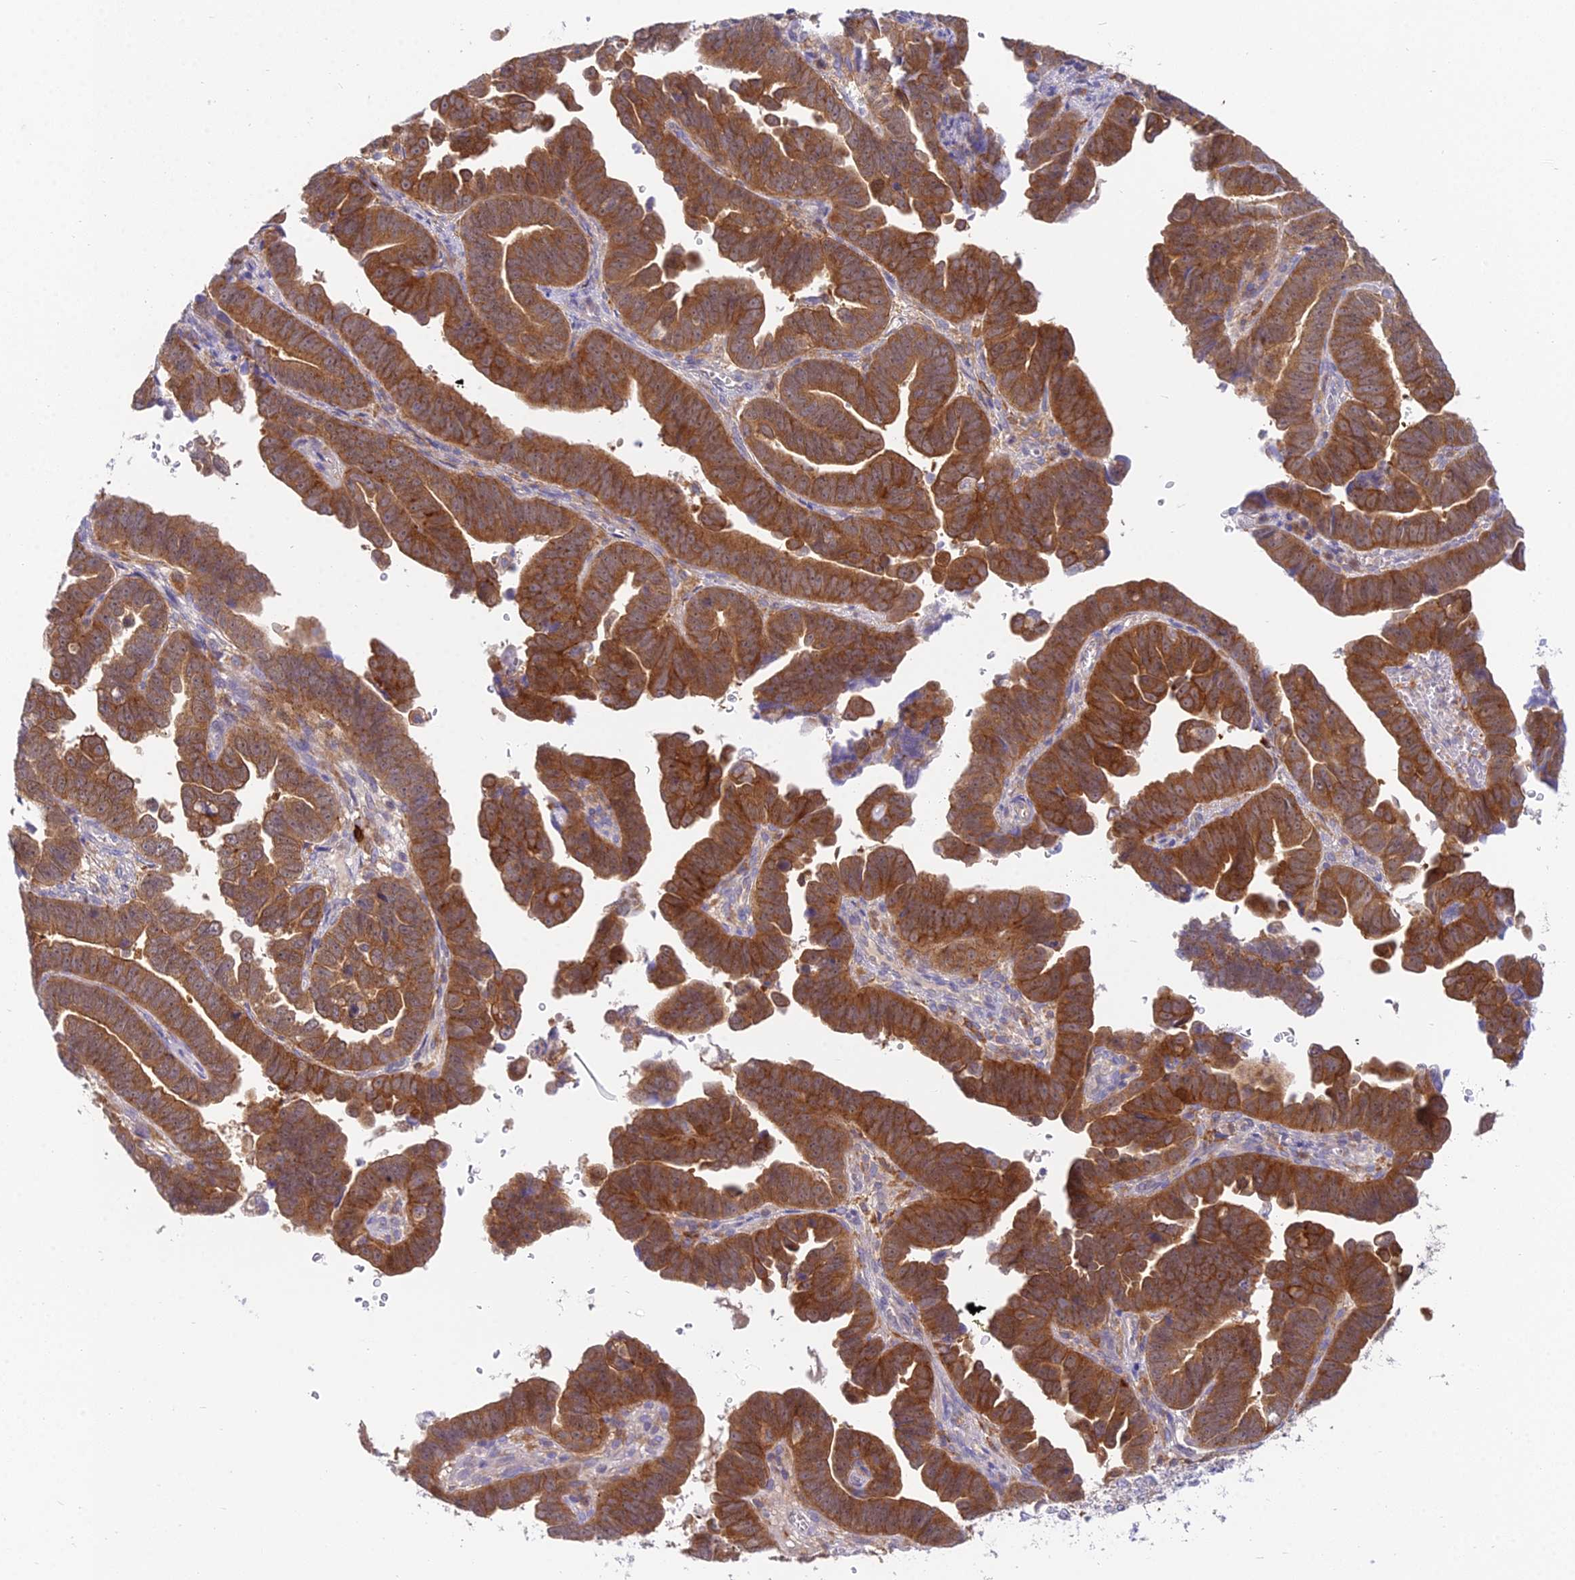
{"staining": {"intensity": "moderate", "quantity": ">75%", "location": "cytoplasmic/membranous"}, "tissue": "endometrial cancer", "cell_type": "Tumor cells", "image_type": "cancer", "snomed": [{"axis": "morphology", "description": "Adenocarcinoma, NOS"}, {"axis": "topography", "description": "Endometrium"}], "caption": "Protein expression analysis of human endometrial cancer reveals moderate cytoplasmic/membranous staining in approximately >75% of tumor cells. (brown staining indicates protein expression, while blue staining denotes nuclei).", "gene": "UBE2G1", "patient": {"sex": "female", "age": 75}}